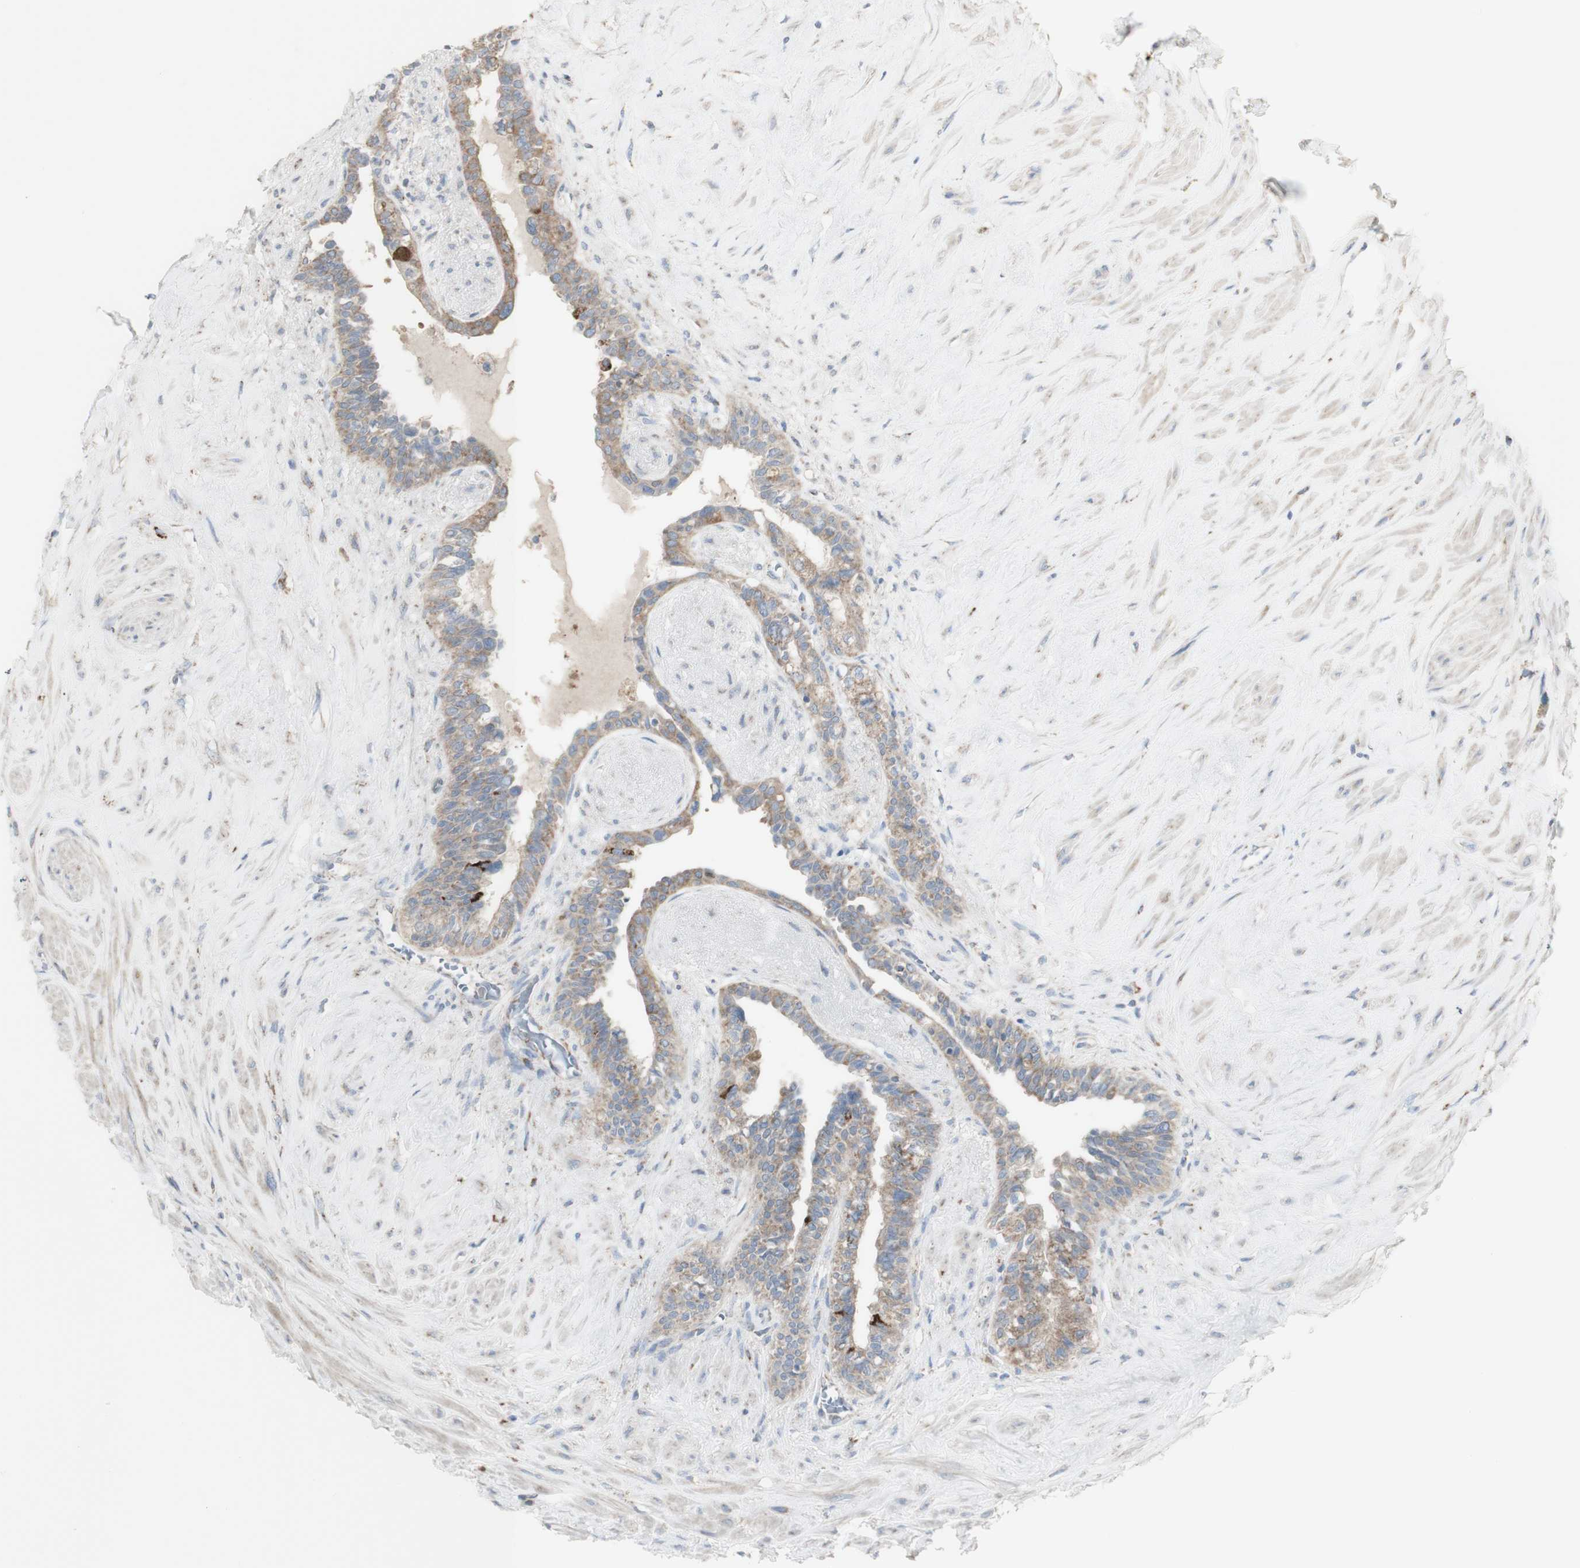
{"staining": {"intensity": "moderate", "quantity": ">75%", "location": "cytoplasmic/membranous"}, "tissue": "seminal vesicle", "cell_type": "Glandular cells", "image_type": "normal", "snomed": [{"axis": "morphology", "description": "Normal tissue, NOS"}, {"axis": "topography", "description": "Seminal veicle"}], "caption": "A high-resolution photomicrograph shows immunohistochemistry staining of benign seminal vesicle, which exhibits moderate cytoplasmic/membranous staining in about >75% of glandular cells.", "gene": "C3orf52", "patient": {"sex": "male", "age": 63}}